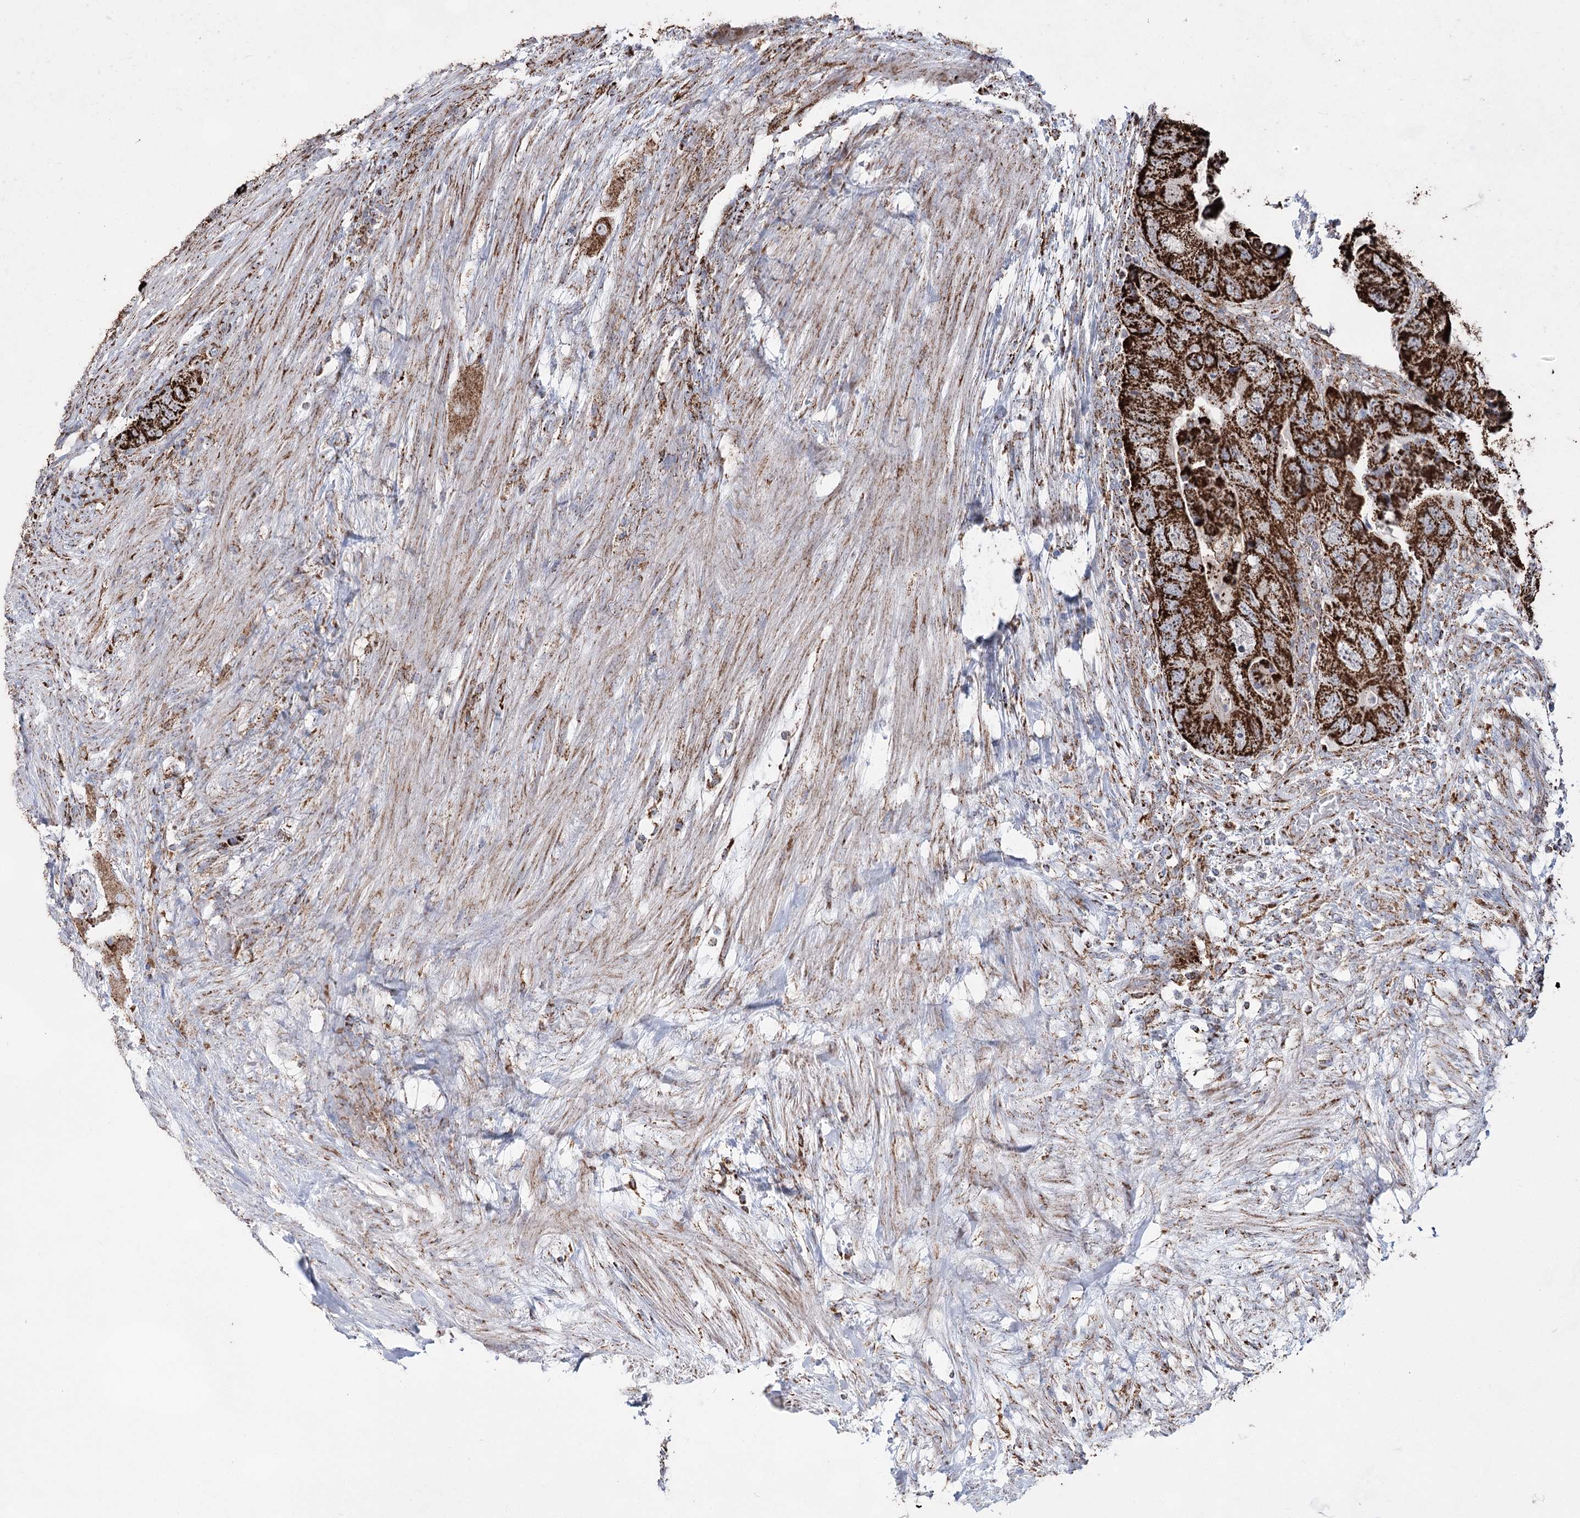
{"staining": {"intensity": "strong", "quantity": ">75%", "location": "cytoplasmic/membranous"}, "tissue": "colorectal cancer", "cell_type": "Tumor cells", "image_type": "cancer", "snomed": [{"axis": "morphology", "description": "Adenocarcinoma, NOS"}, {"axis": "topography", "description": "Rectum"}], "caption": "Tumor cells demonstrate high levels of strong cytoplasmic/membranous staining in about >75% of cells in colorectal cancer (adenocarcinoma).", "gene": "CWF19L1", "patient": {"sex": "male", "age": 63}}